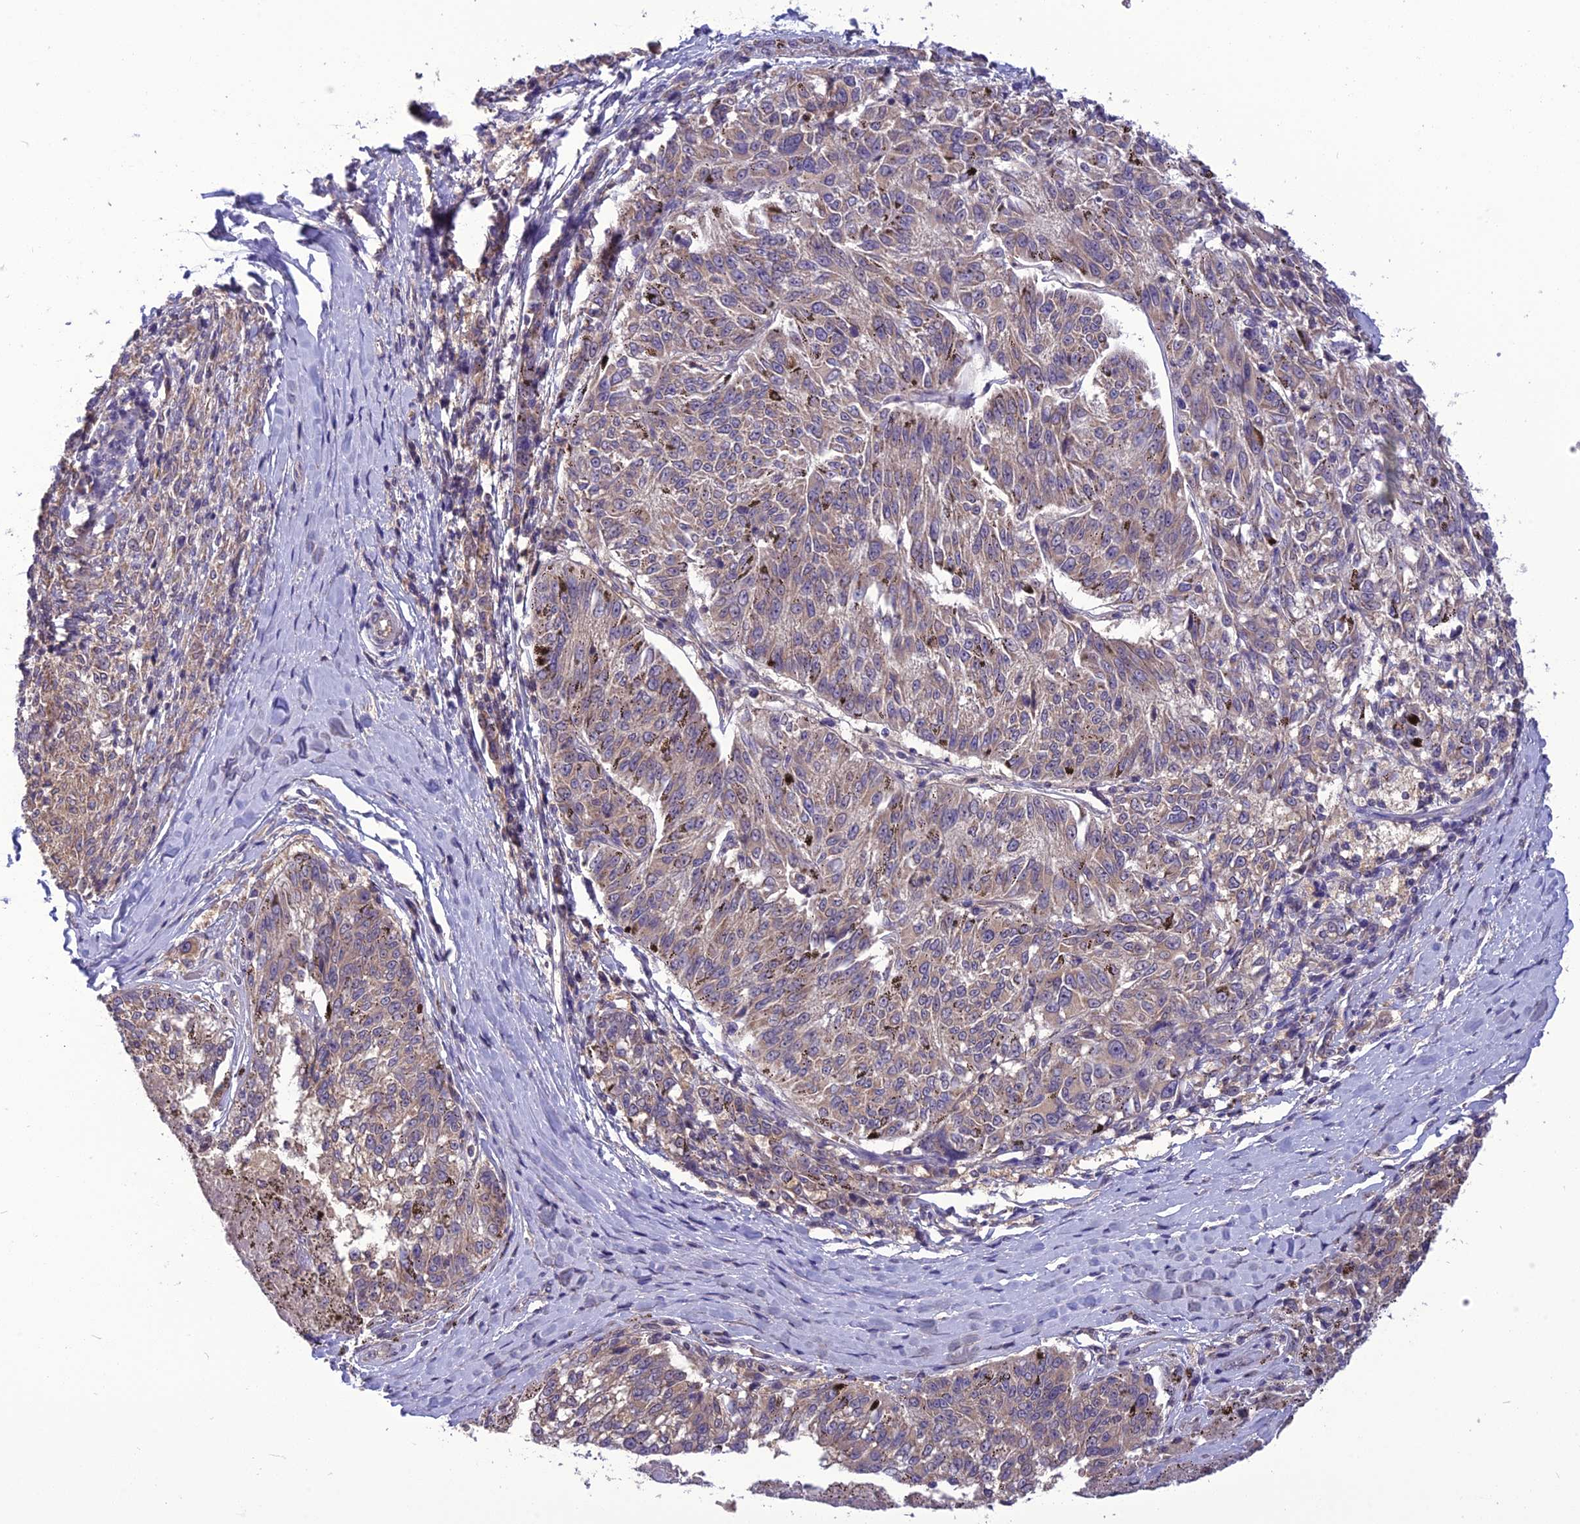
{"staining": {"intensity": "negative", "quantity": "none", "location": "none"}, "tissue": "melanoma", "cell_type": "Tumor cells", "image_type": "cancer", "snomed": [{"axis": "morphology", "description": "Malignant melanoma, NOS"}, {"axis": "topography", "description": "Skin"}], "caption": "Photomicrograph shows no protein positivity in tumor cells of melanoma tissue.", "gene": "PSMF1", "patient": {"sex": "female", "age": 72}}